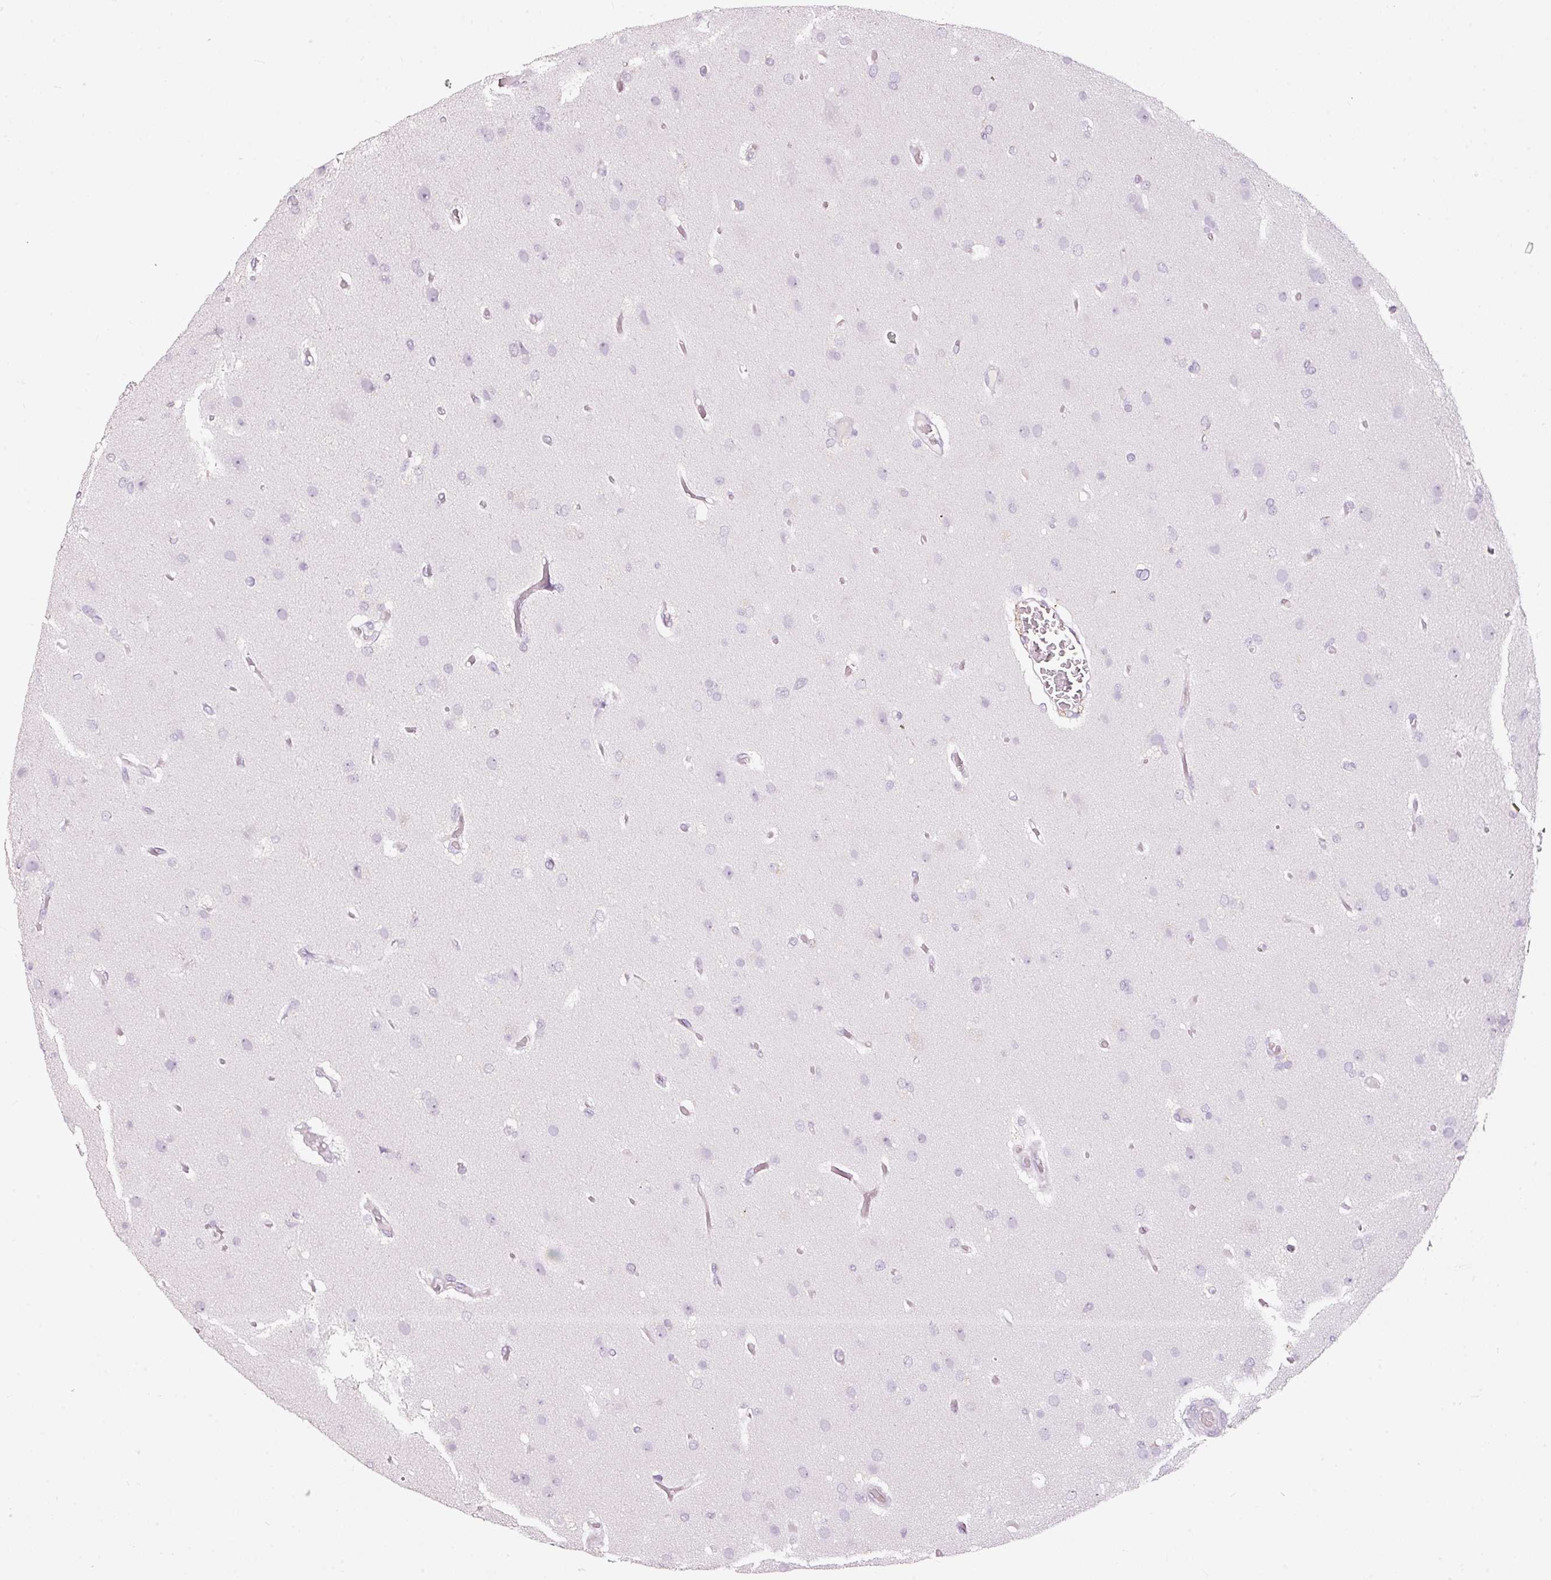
{"staining": {"intensity": "negative", "quantity": "none", "location": "none"}, "tissue": "glioma", "cell_type": "Tumor cells", "image_type": "cancer", "snomed": [{"axis": "morphology", "description": "Glioma, malignant, High grade"}, {"axis": "topography", "description": "Brain"}], "caption": "Image shows no significant protein expression in tumor cells of glioma. Nuclei are stained in blue.", "gene": "LAMP3", "patient": {"sex": "female", "age": 74}}